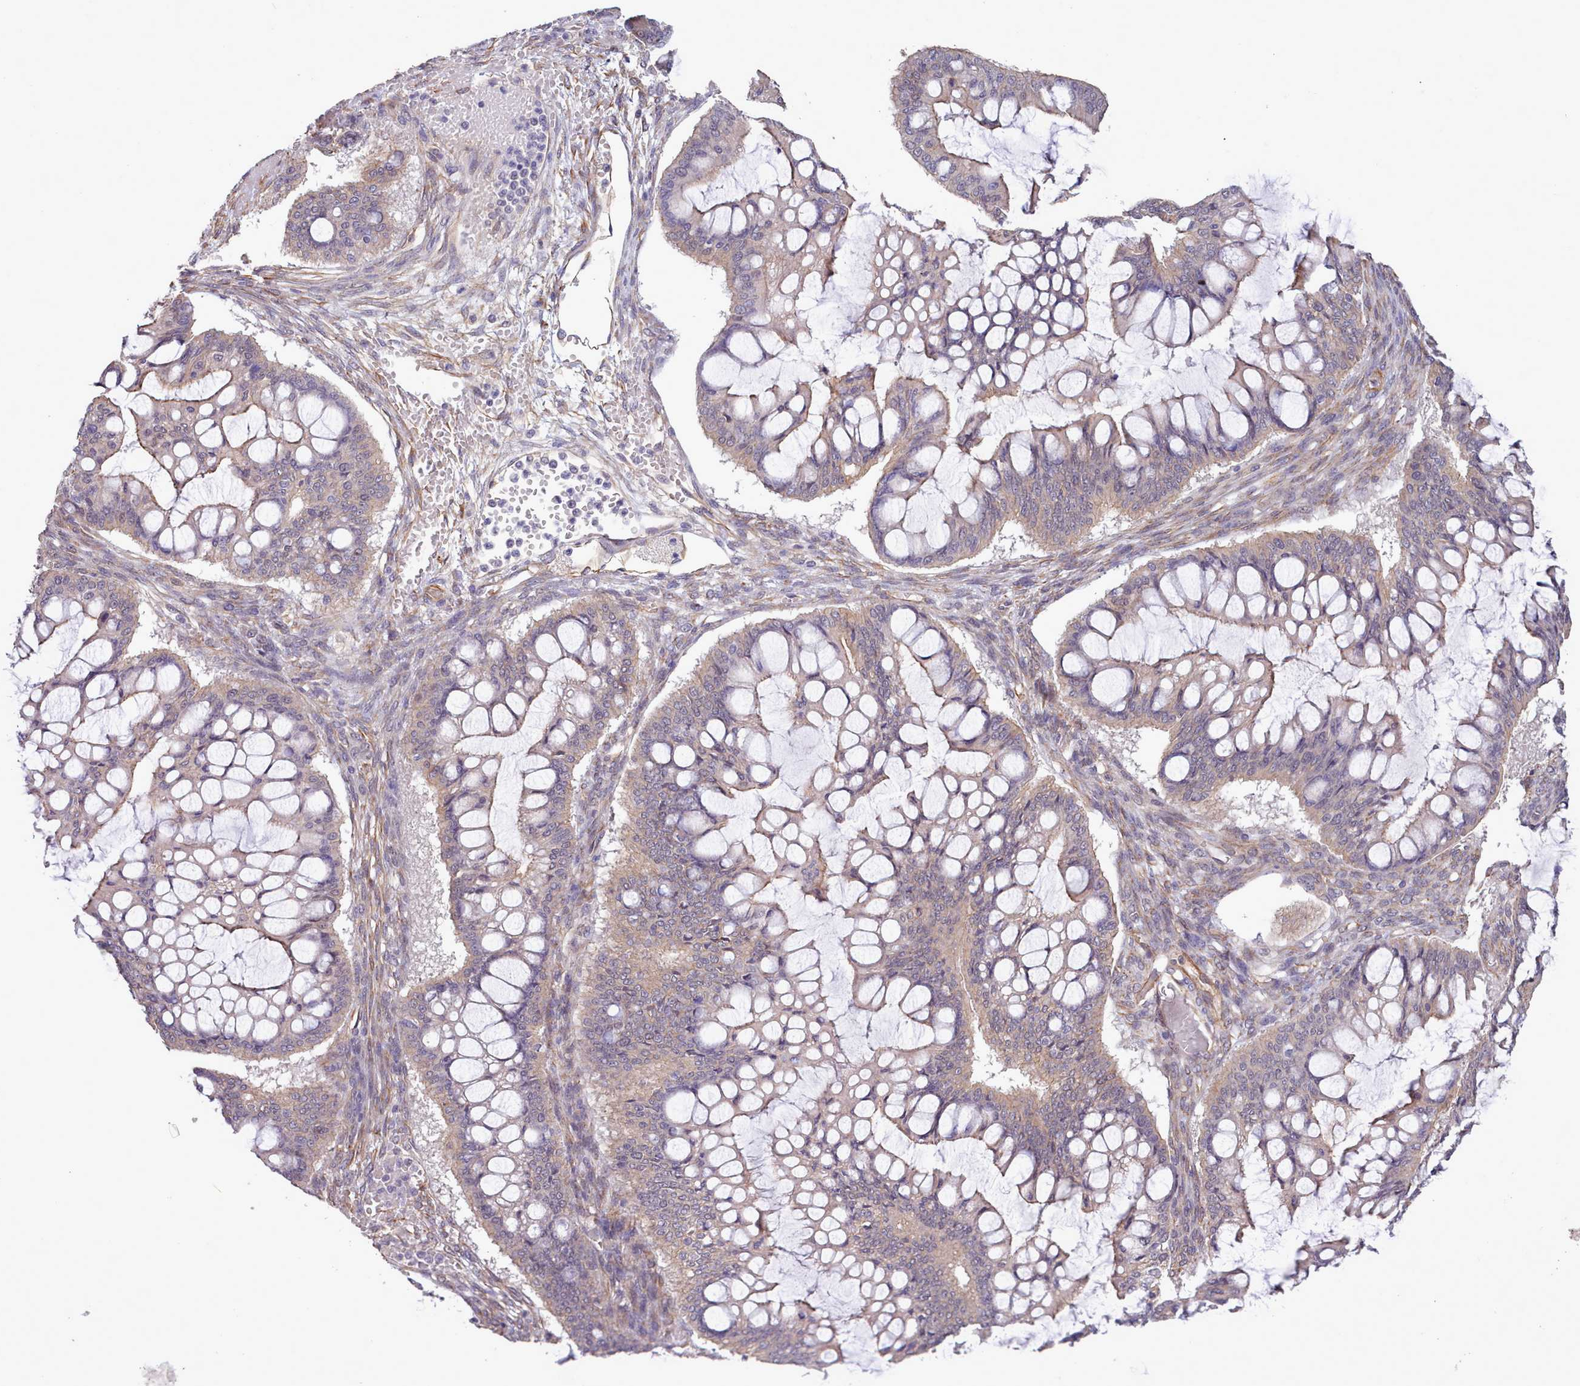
{"staining": {"intensity": "weak", "quantity": "25%-75%", "location": "cytoplasmic/membranous"}, "tissue": "ovarian cancer", "cell_type": "Tumor cells", "image_type": "cancer", "snomed": [{"axis": "morphology", "description": "Cystadenocarcinoma, mucinous, NOS"}, {"axis": "topography", "description": "Ovary"}], "caption": "Protein expression analysis of ovarian mucinous cystadenocarcinoma exhibits weak cytoplasmic/membranous expression in about 25%-75% of tumor cells.", "gene": "ZC3H13", "patient": {"sex": "female", "age": 73}}